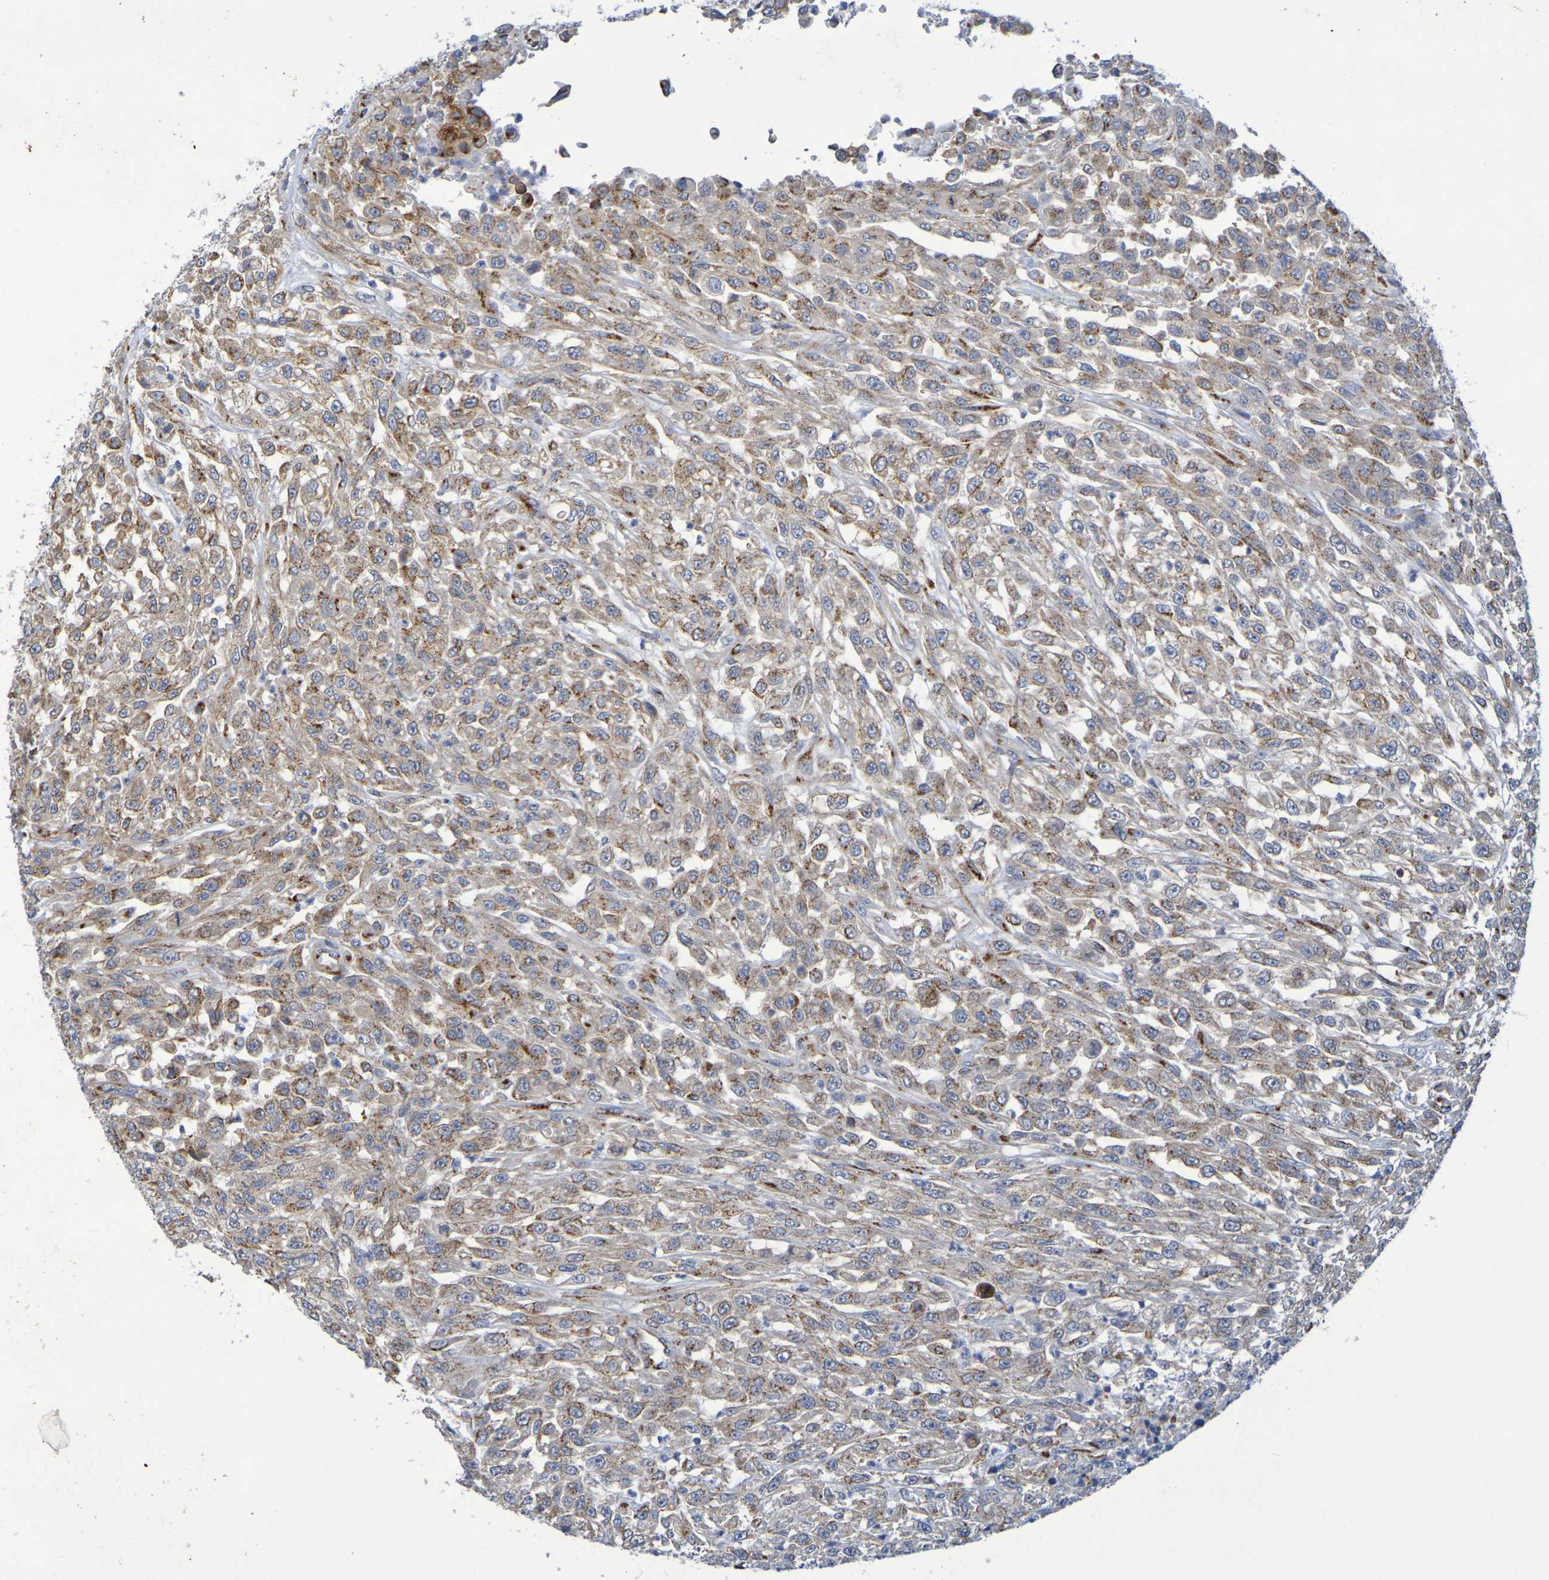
{"staining": {"intensity": "moderate", "quantity": ">75%", "location": "cytoplasmic/membranous"}, "tissue": "urothelial cancer", "cell_type": "Tumor cells", "image_type": "cancer", "snomed": [{"axis": "morphology", "description": "Urothelial carcinoma, High grade"}, {"axis": "topography", "description": "Urinary bladder"}], "caption": "An immunohistochemistry (IHC) image of tumor tissue is shown. Protein staining in brown shows moderate cytoplasmic/membranous positivity in urothelial cancer within tumor cells.", "gene": "DCP2", "patient": {"sex": "male", "age": 46}}